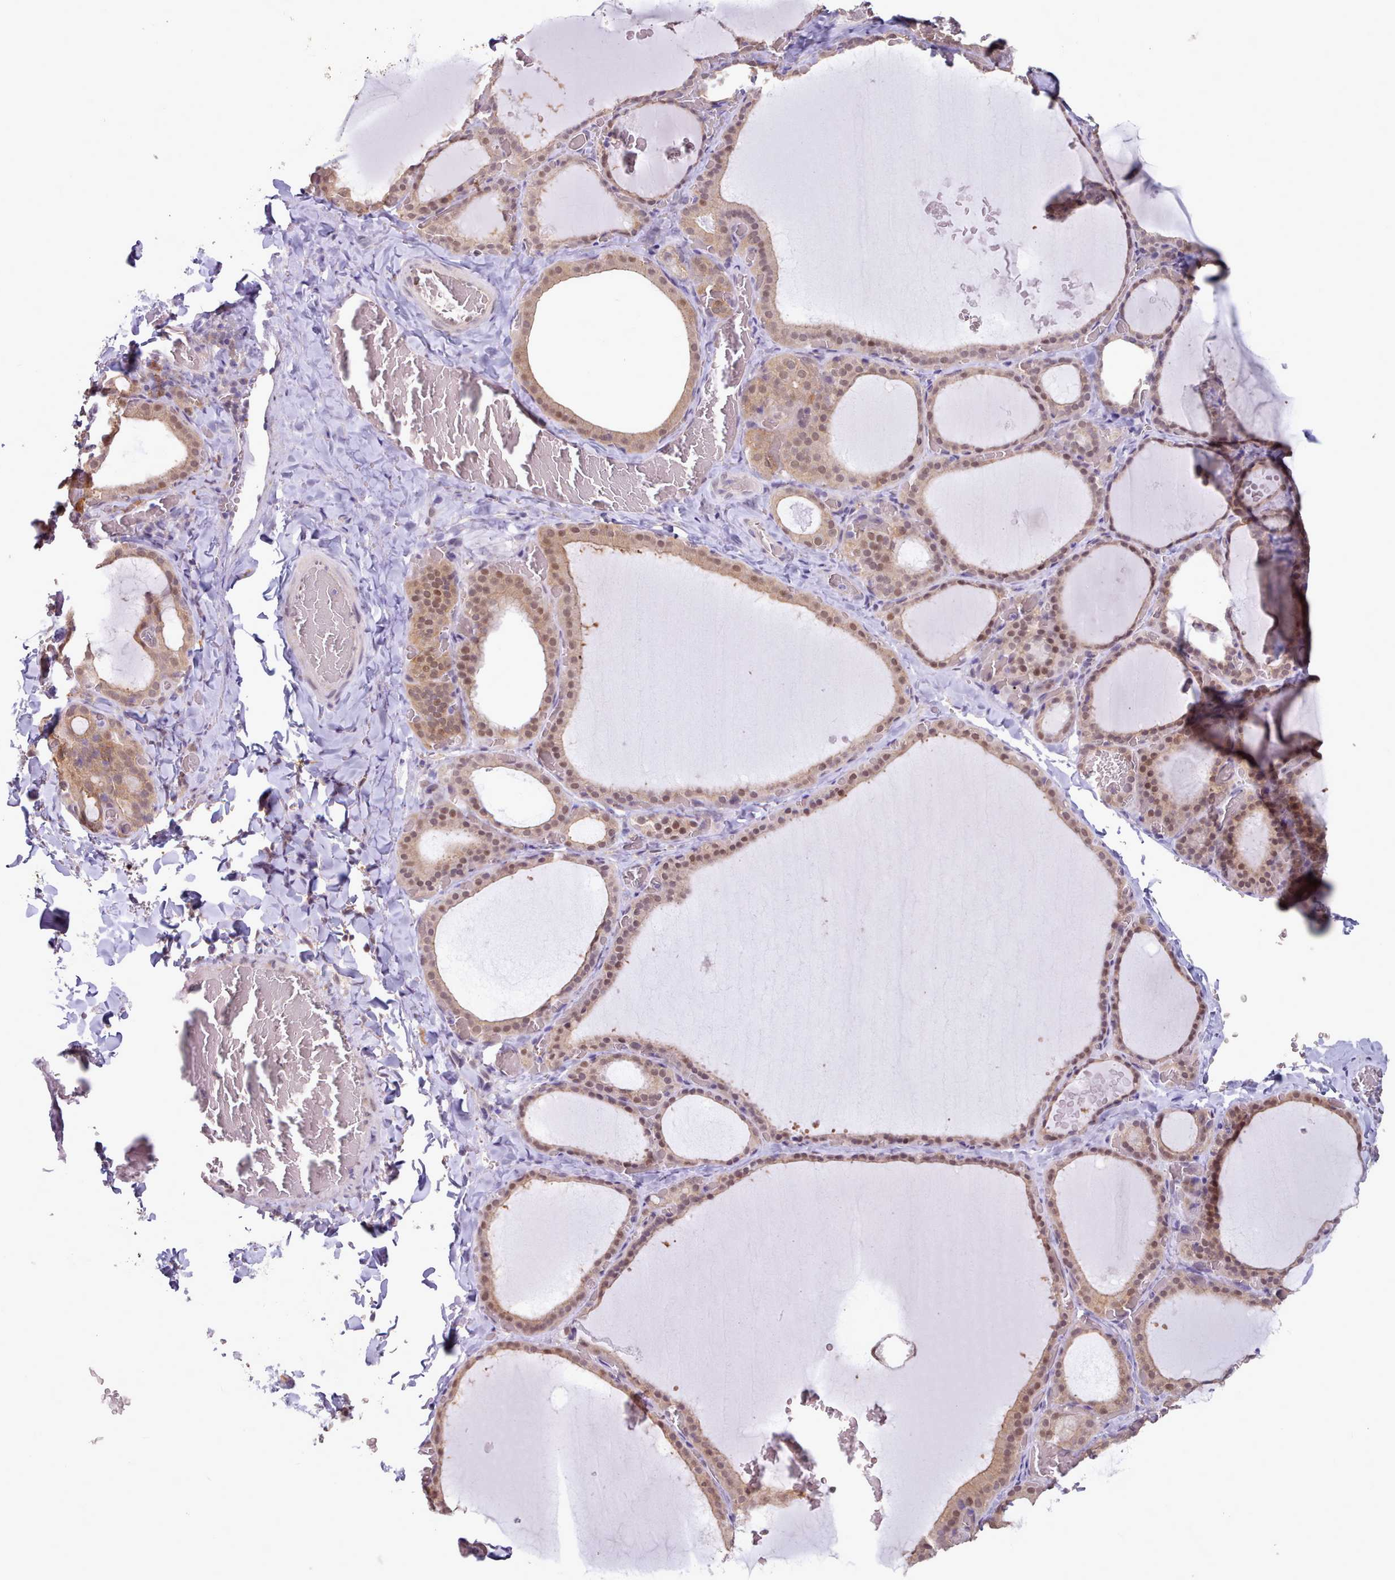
{"staining": {"intensity": "moderate", "quantity": ">75%", "location": "nuclear"}, "tissue": "thyroid gland", "cell_type": "Glandular cells", "image_type": "normal", "snomed": [{"axis": "morphology", "description": "Normal tissue, NOS"}, {"axis": "topography", "description": "Thyroid gland"}], "caption": "Protein staining of unremarkable thyroid gland shows moderate nuclear staining in about >75% of glandular cells.", "gene": "CES3", "patient": {"sex": "female", "age": 39}}